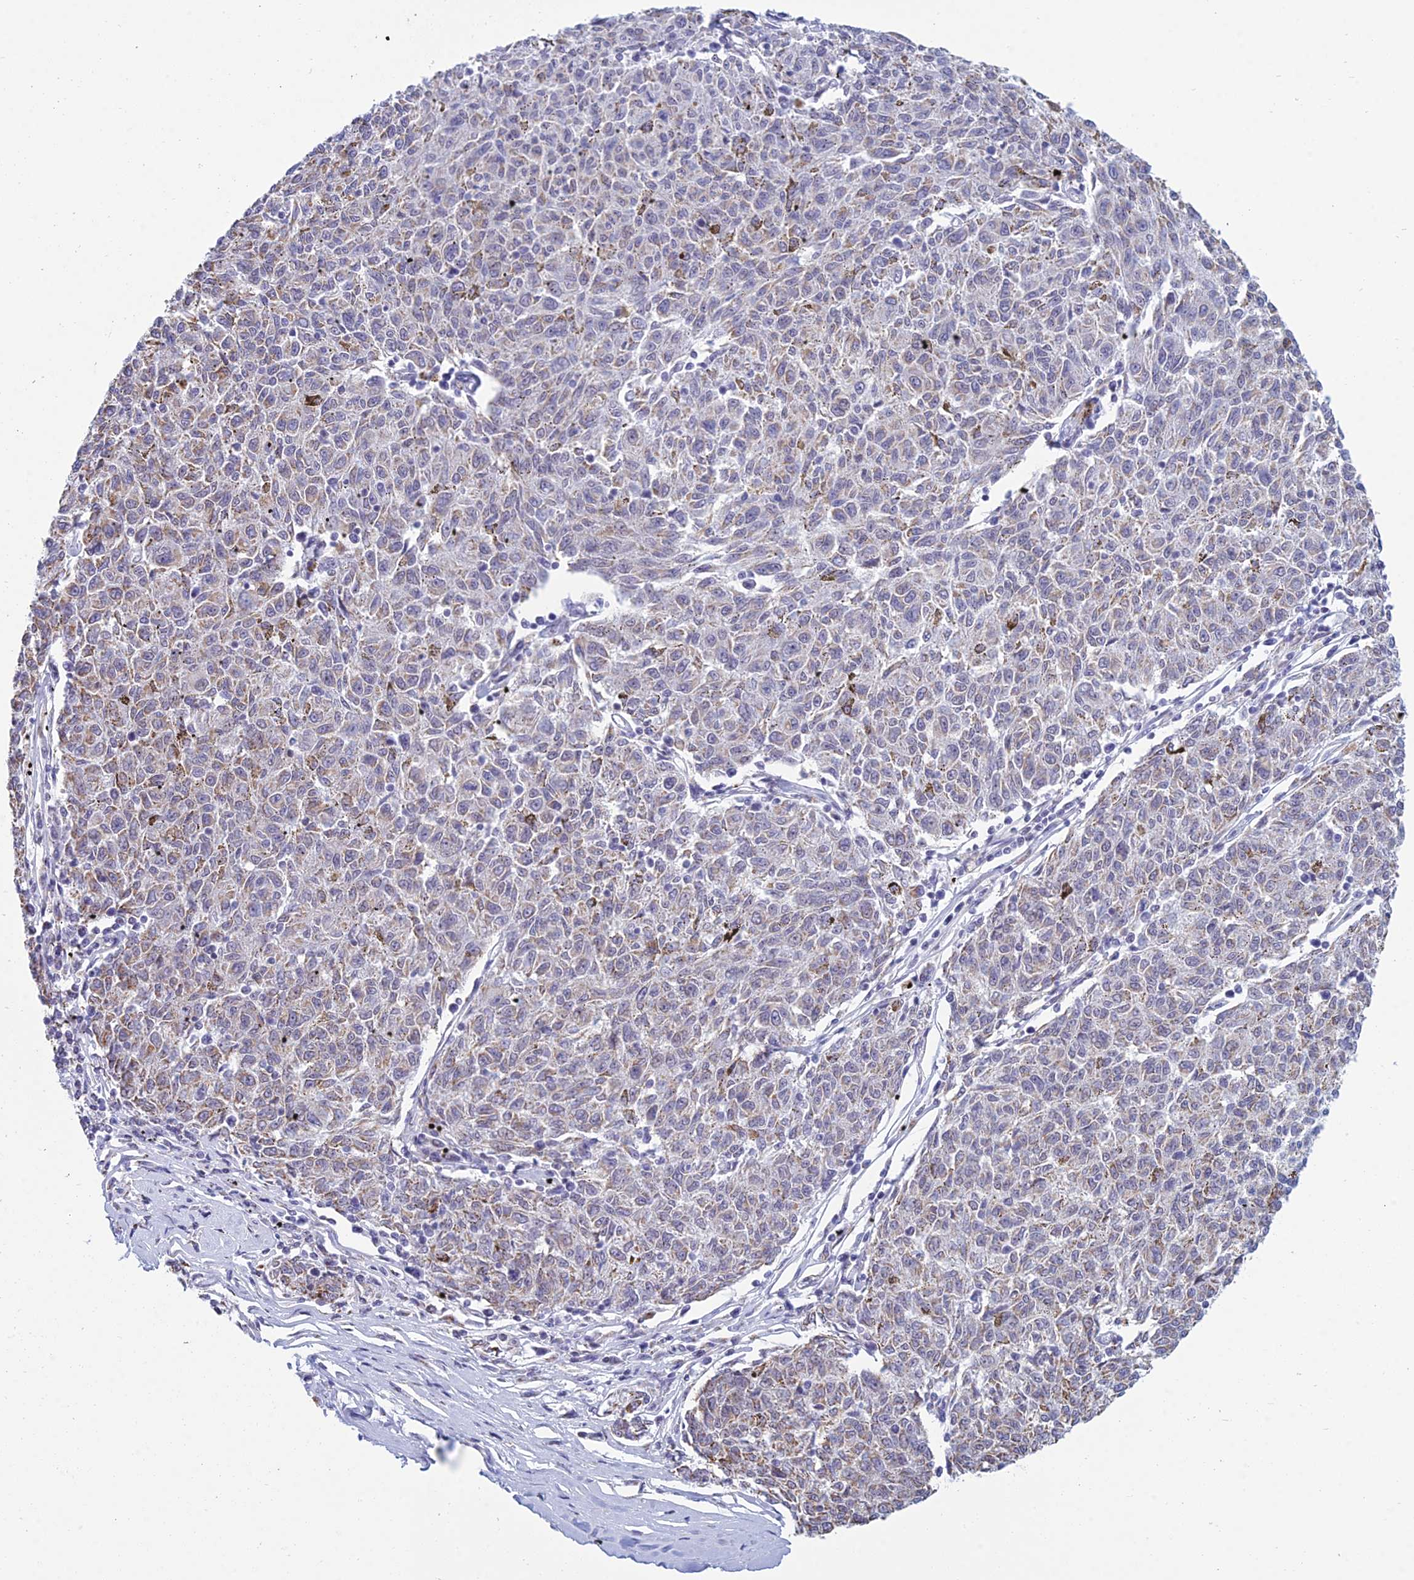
{"staining": {"intensity": "weak", "quantity": "25%-75%", "location": "cytoplasmic/membranous"}, "tissue": "melanoma", "cell_type": "Tumor cells", "image_type": "cancer", "snomed": [{"axis": "morphology", "description": "Malignant melanoma, NOS"}, {"axis": "topography", "description": "Skin"}], "caption": "Immunohistochemical staining of human melanoma displays low levels of weak cytoplasmic/membranous protein positivity in about 25%-75% of tumor cells.", "gene": "KLF14", "patient": {"sex": "female", "age": 72}}